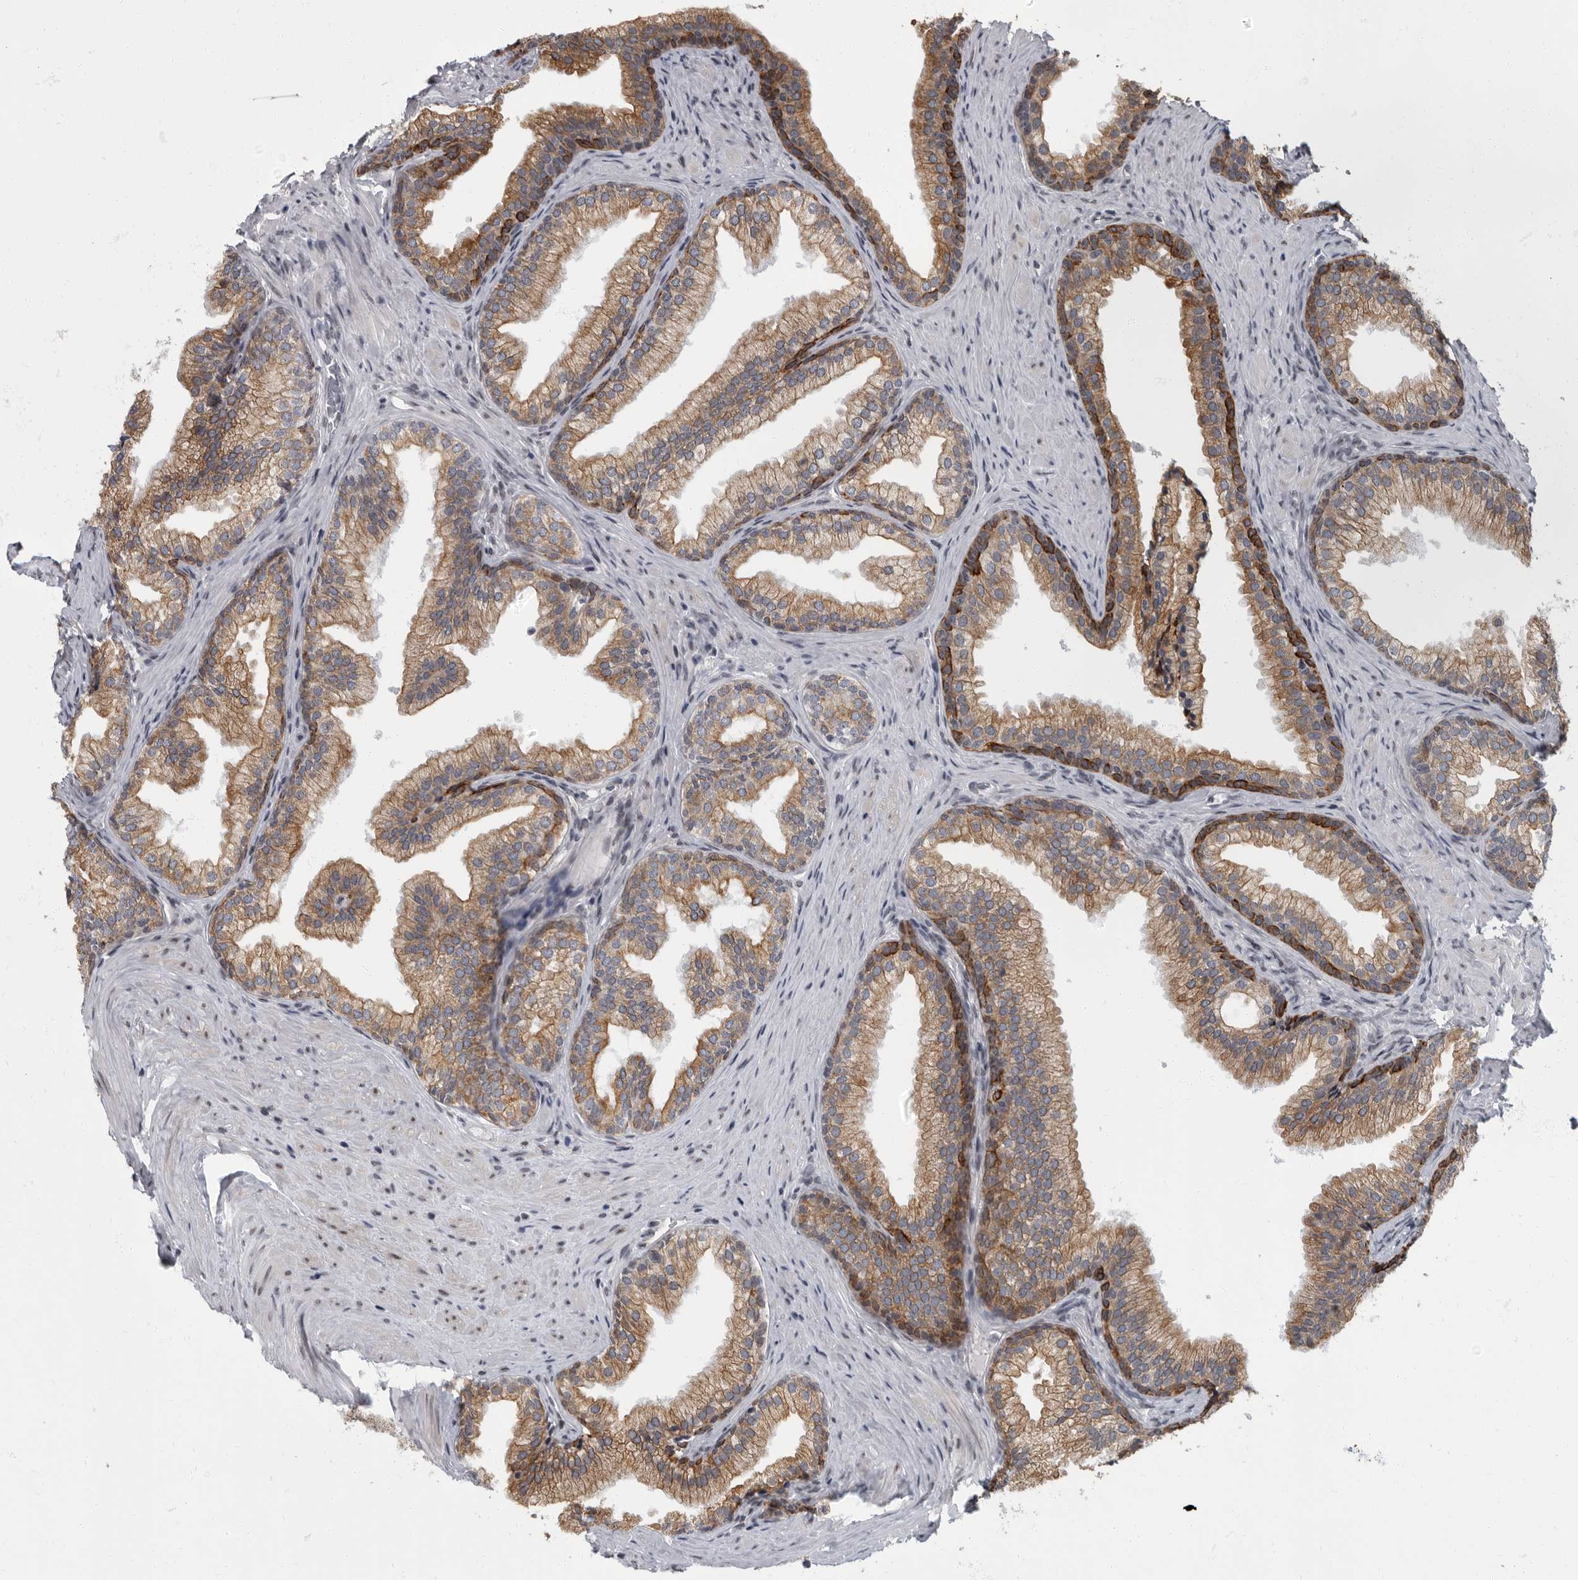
{"staining": {"intensity": "moderate", "quantity": ">75%", "location": "cytoplasmic/membranous"}, "tissue": "prostate", "cell_type": "Glandular cells", "image_type": "normal", "snomed": [{"axis": "morphology", "description": "Normal tissue, NOS"}, {"axis": "topography", "description": "Prostate"}], "caption": "Immunohistochemical staining of benign human prostate displays >75% levels of moderate cytoplasmic/membranous protein staining in approximately >75% of glandular cells.", "gene": "EVI5", "patient": {"sex": "male", "age": 76}}